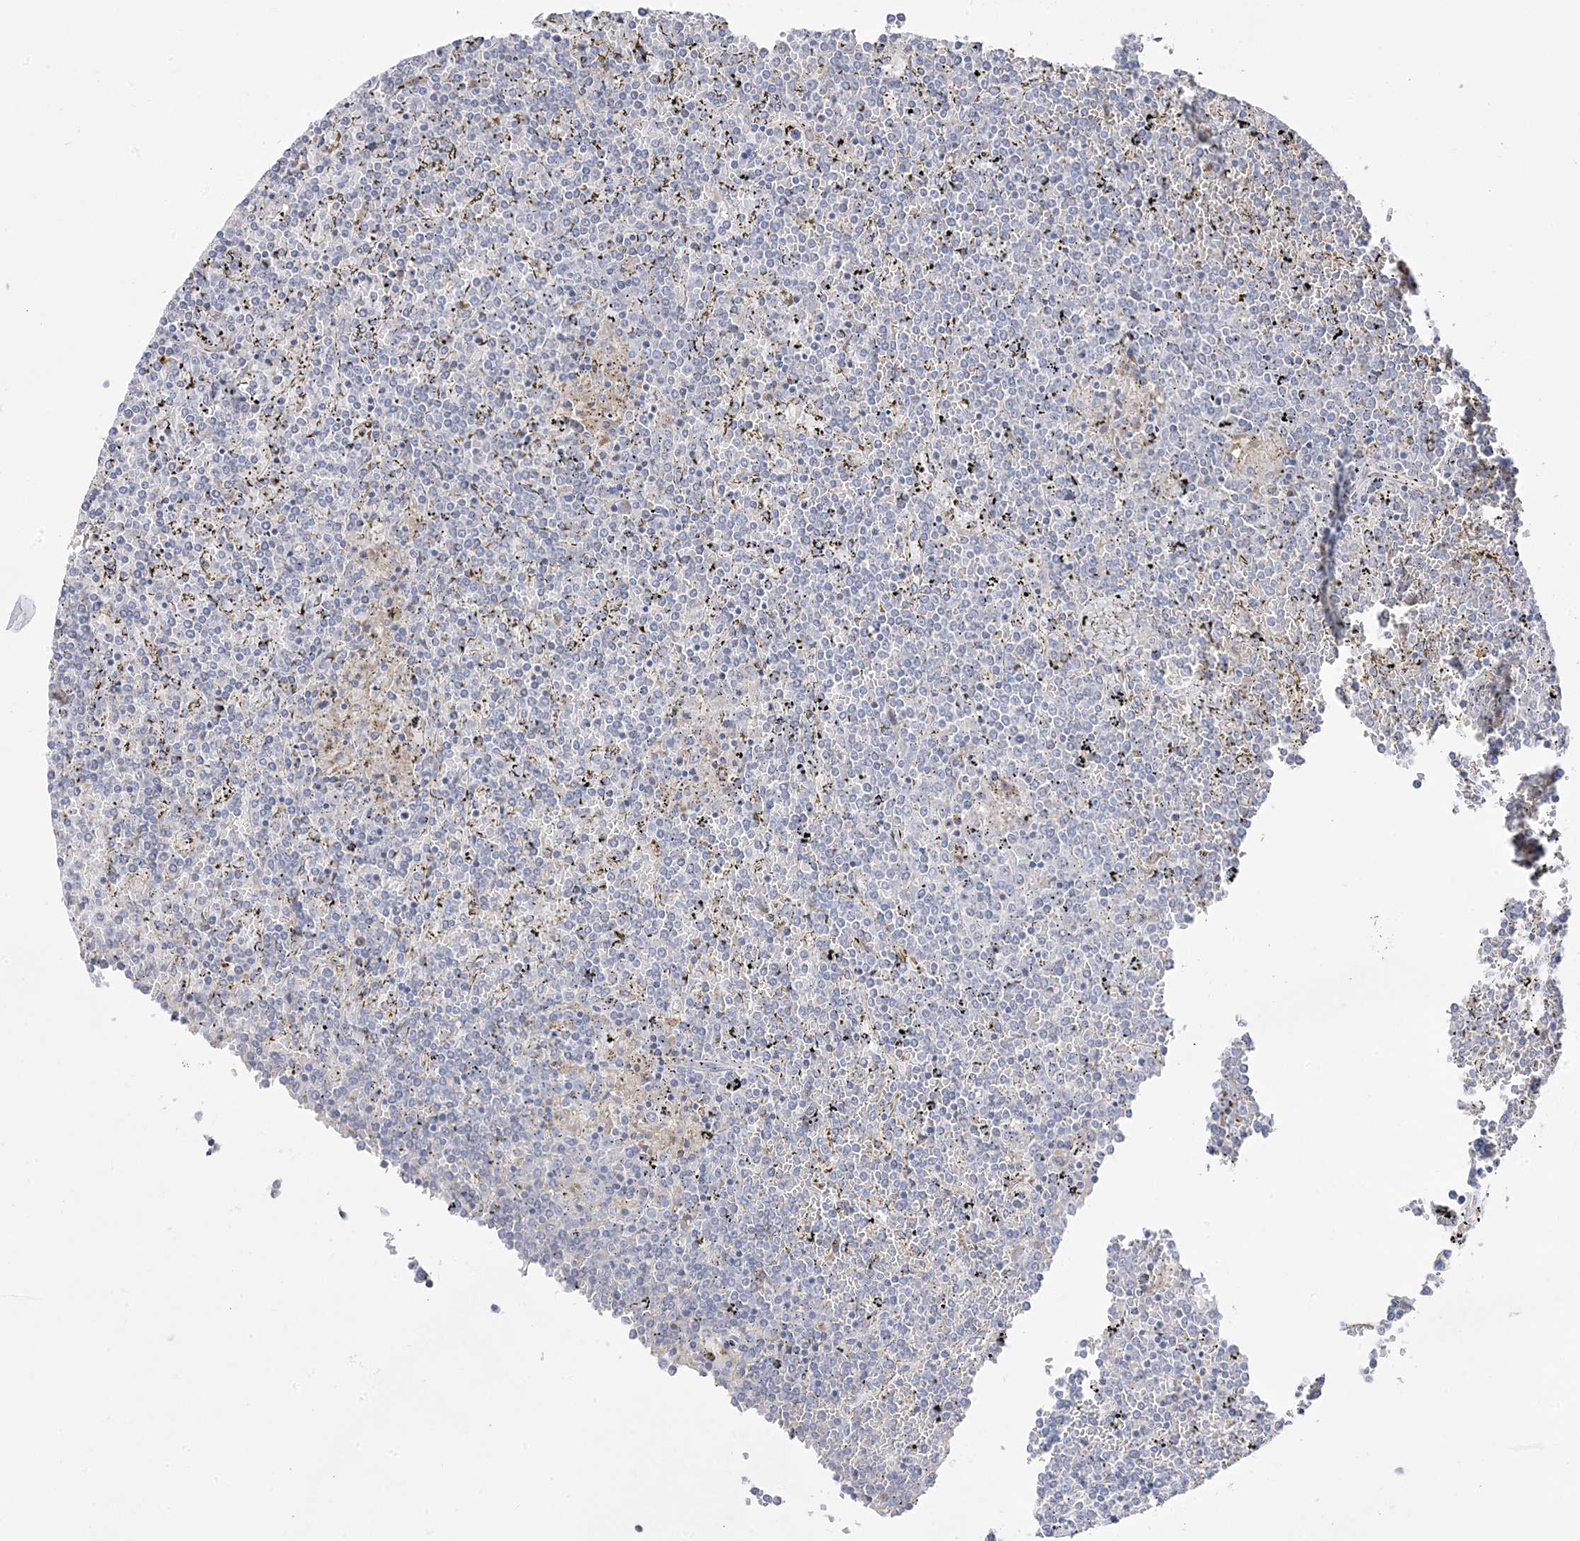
{"staining": {"intensity": "negative", "quantity": "none", "location": "none"}, "tissue": "lymphoma", "cell_type": "Tumor cells", "image_type": "cancer", "snomed": [{"axis": "morphology", "description": "Malignant lymphoma, non-Hodgkin's type, Low grade"}, {"axis": "topography", "description": "Spleen"}], "caption": "Lymphoma stained for a protein using IHC reveals no expression tumor cells.", "gene": "TRANK1", "patient": {"sex": "female", "age": 19}}